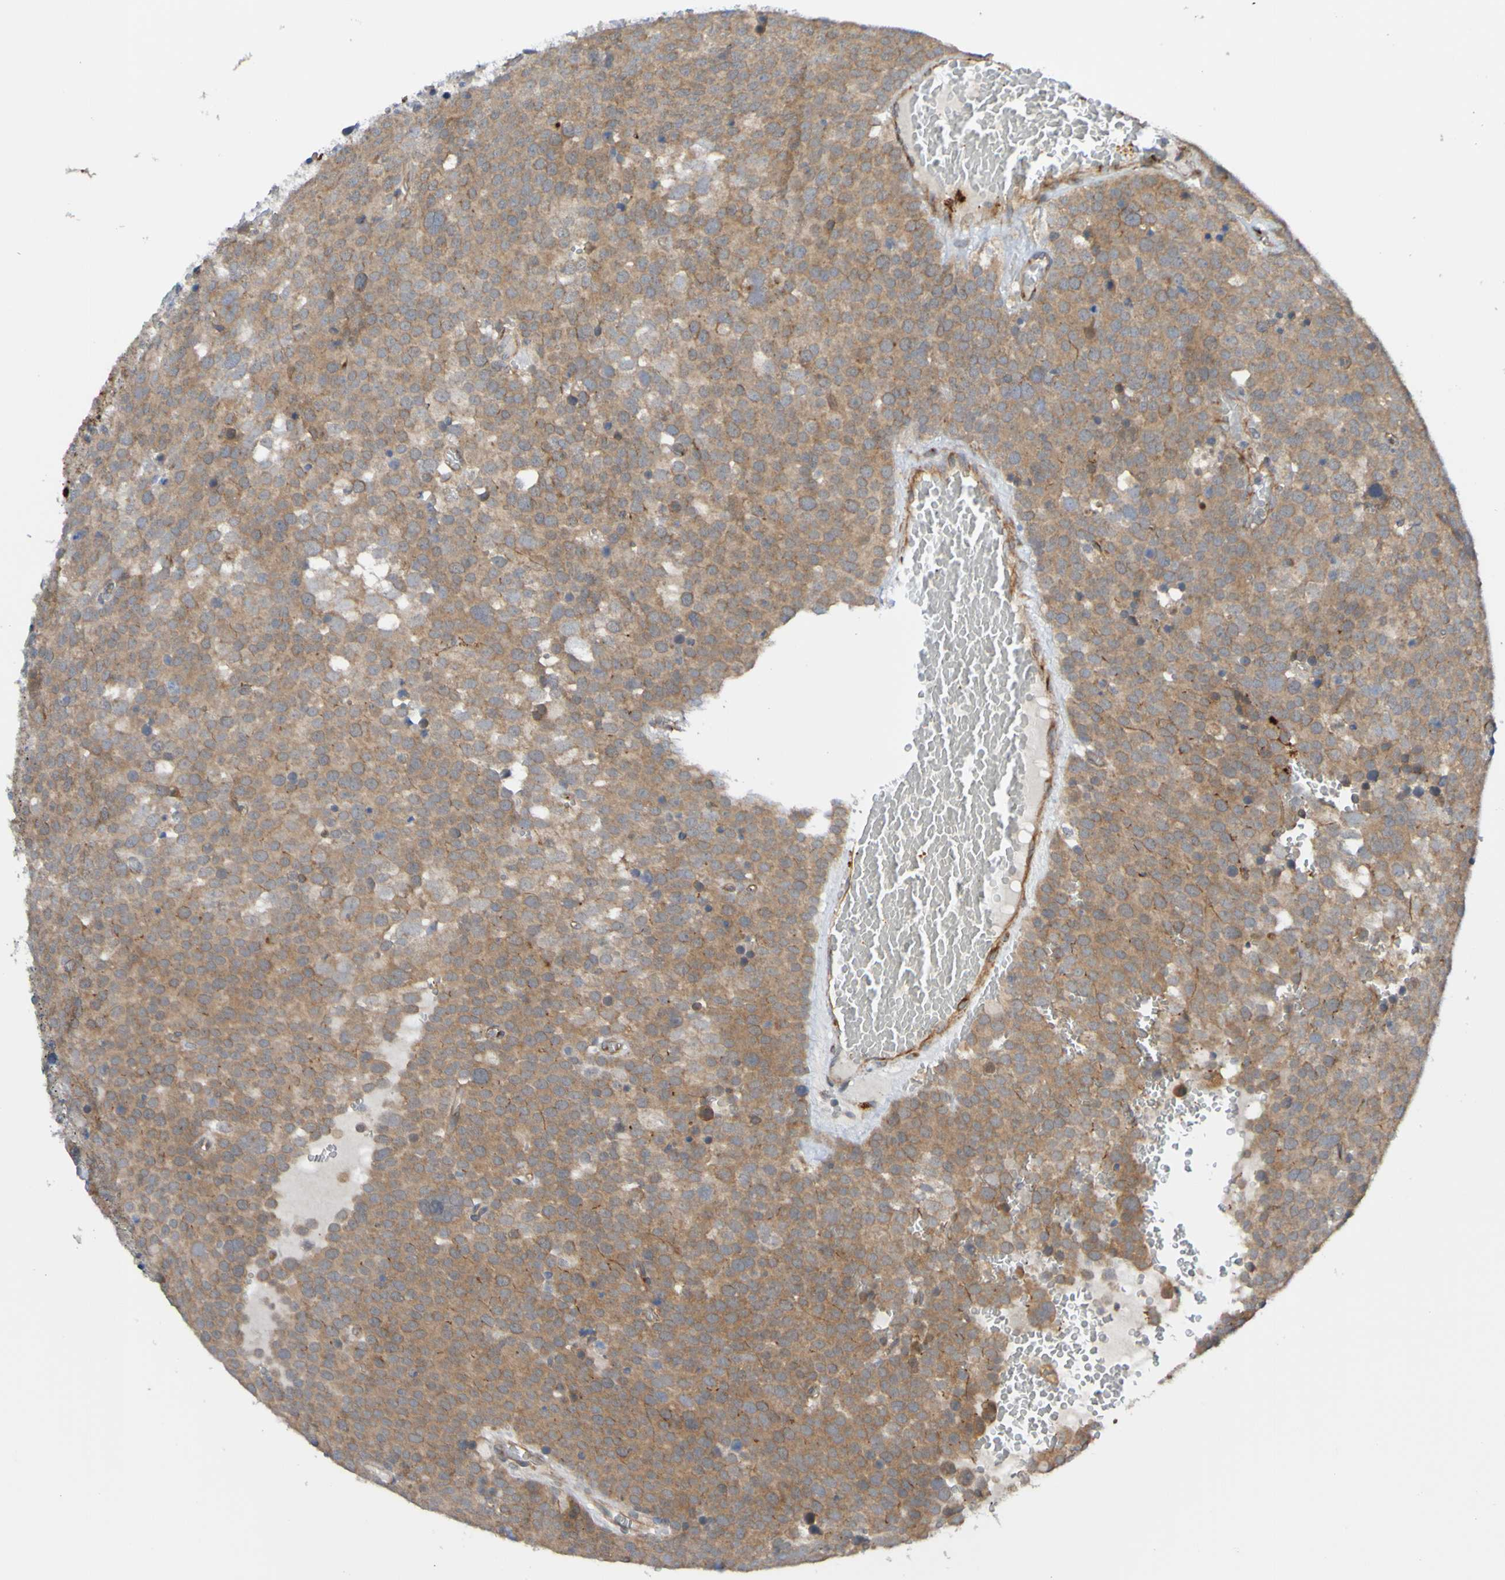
{"staining": {"intensity": "moderate", "quantity": ">75%", "location": "cytoplasmic/membranous"}, "tissue": "testis cancer", "cell_type": "Tumor cells", "image_type": "cancer", "snomed": [{"axis": "morphology", "description": "Seminoma, NOS"}, {"axis": "topography", "description": "Testis"}], "caption": "A histopathology image showing moderate cytoplasmic/membranous positivity in approximately >75% of tumor cells in testis seminoma, as visualized by brown immunohistochemical staining.", "gene": "ST8SIA6", "patient": {"sex": "male", "age": 71}}